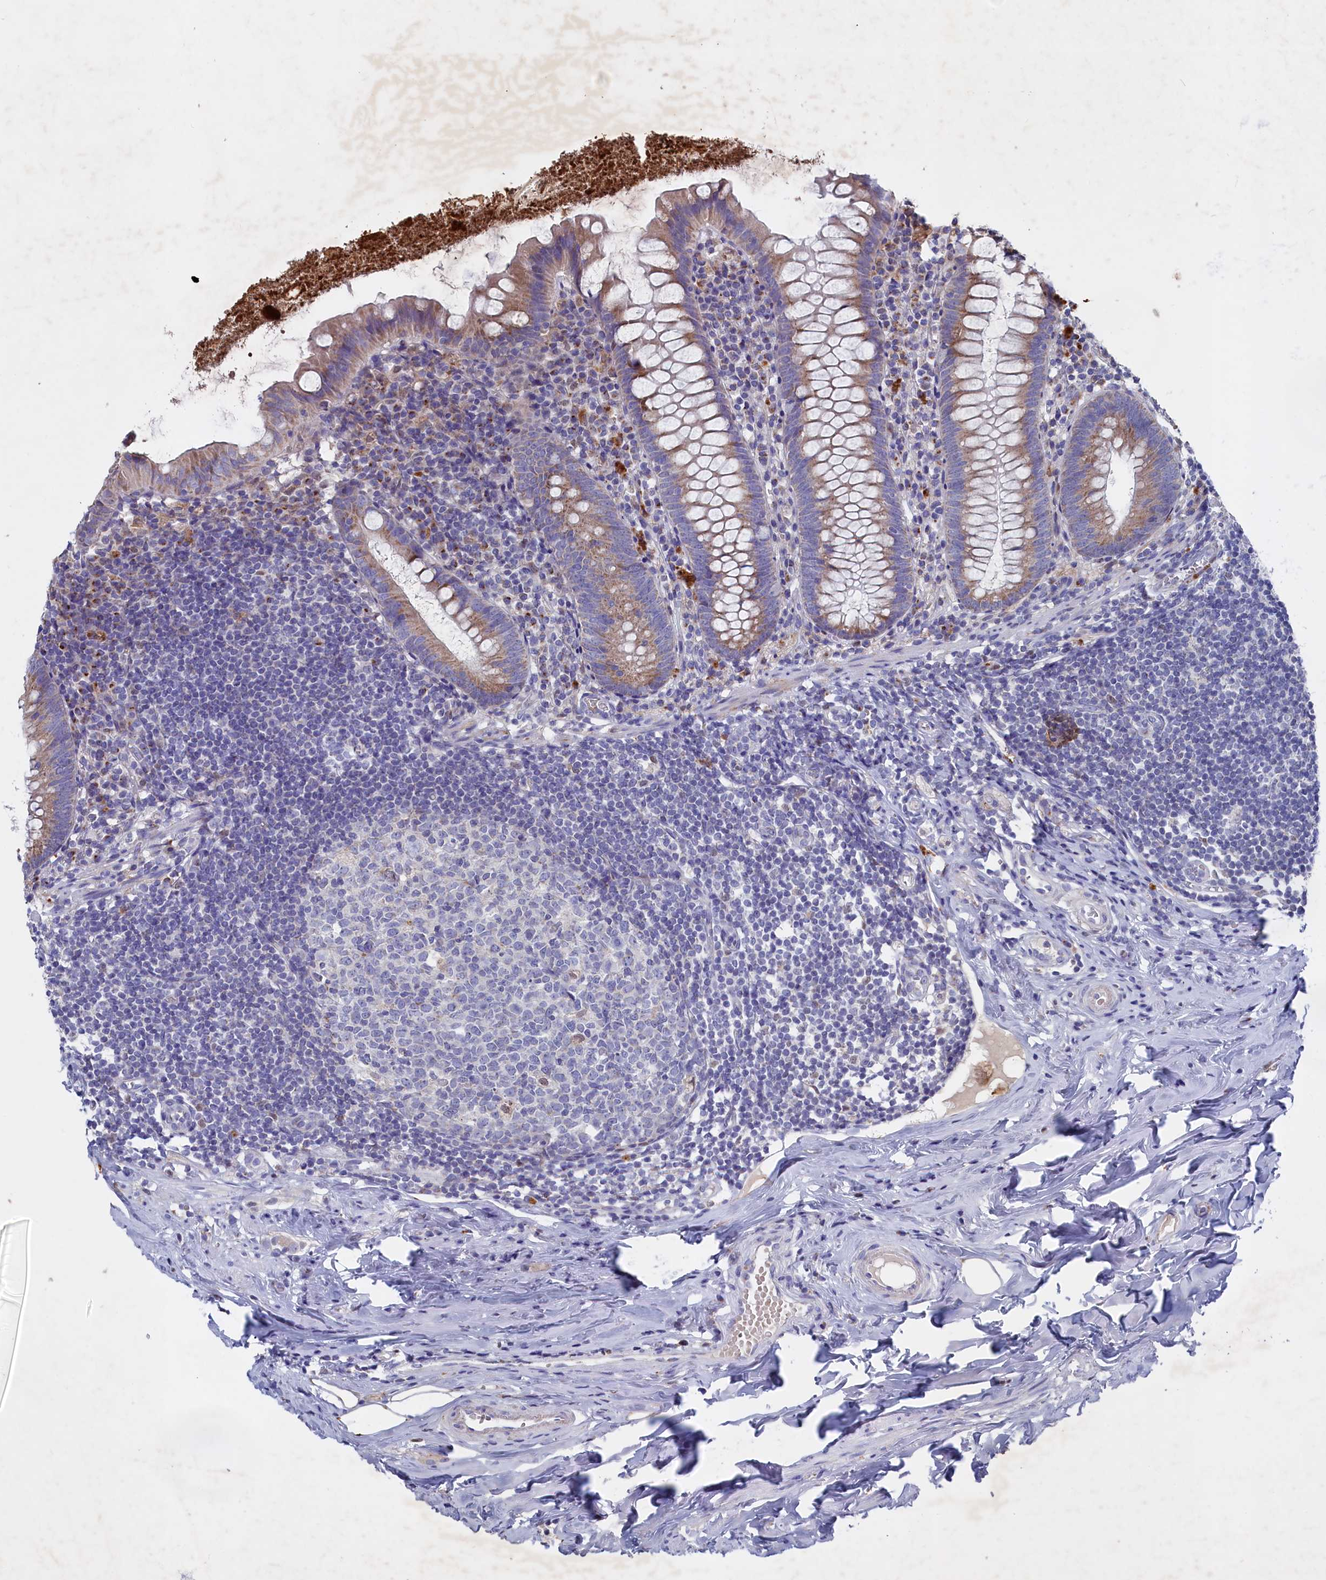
{"staining": {"intensity": "moderate", "quantity": ">75%", "location": "cytoplasmic/membranous"}, "tissue": "appendix", "cell_type": "Glandular cells", "image_type": "normal", "snomed": [{"axis": "morphology", "description": "Normal tissue, NOS"}, {"axis": "topography", "description": "Appendix"}], "caption": "The micrograph displays staining of benign appendix, revealing moderate cytoplasmic/membranous protein staining (brown color) within glandular cells.", "gene": "GPR108", "patient": {"sex": "female", "age": 51}}